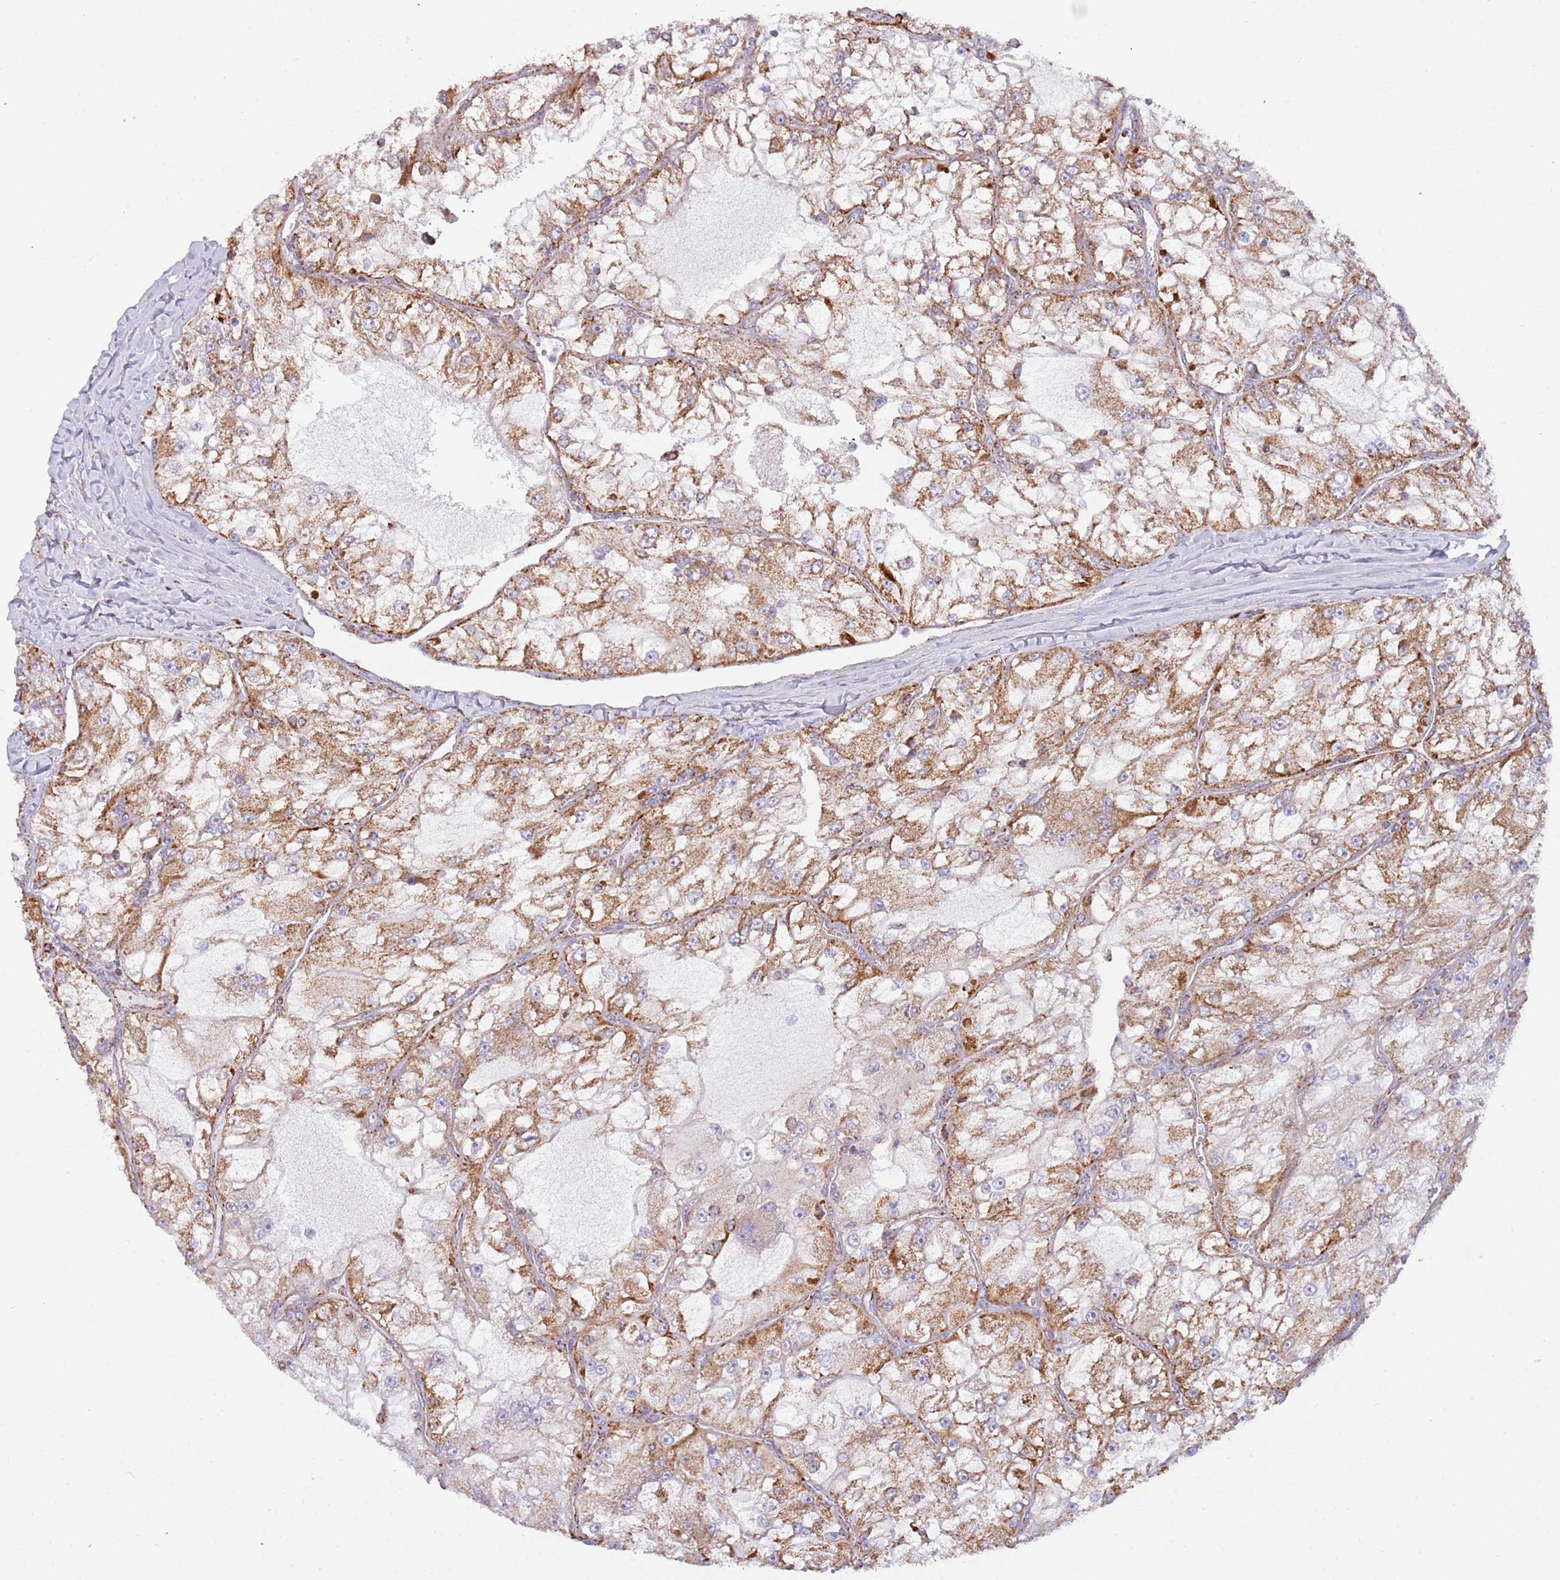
{"staining": {"intensity": "moderate", "quantity": ">75%", "location": "cytoplasmic/membranous"}, "tissue": "renal cancer", "cell_type": "Tumor cells", "image_type": "cancer", "snomed": [{"axis": "morphology", "description": "Adenocarcinoma, NOS"}, {"axis": "topography", "description": "Kidney"}], "caption": "This image exhibits immunohistochemistry (IHC) staining of human renal cancer (adenocarcinoma), with medium moderate cytoplasmic/membranous staining in approximately >75% of tumor cells.", "gene": "LHX6", "patient": {"sex": "female", "age": 72}}